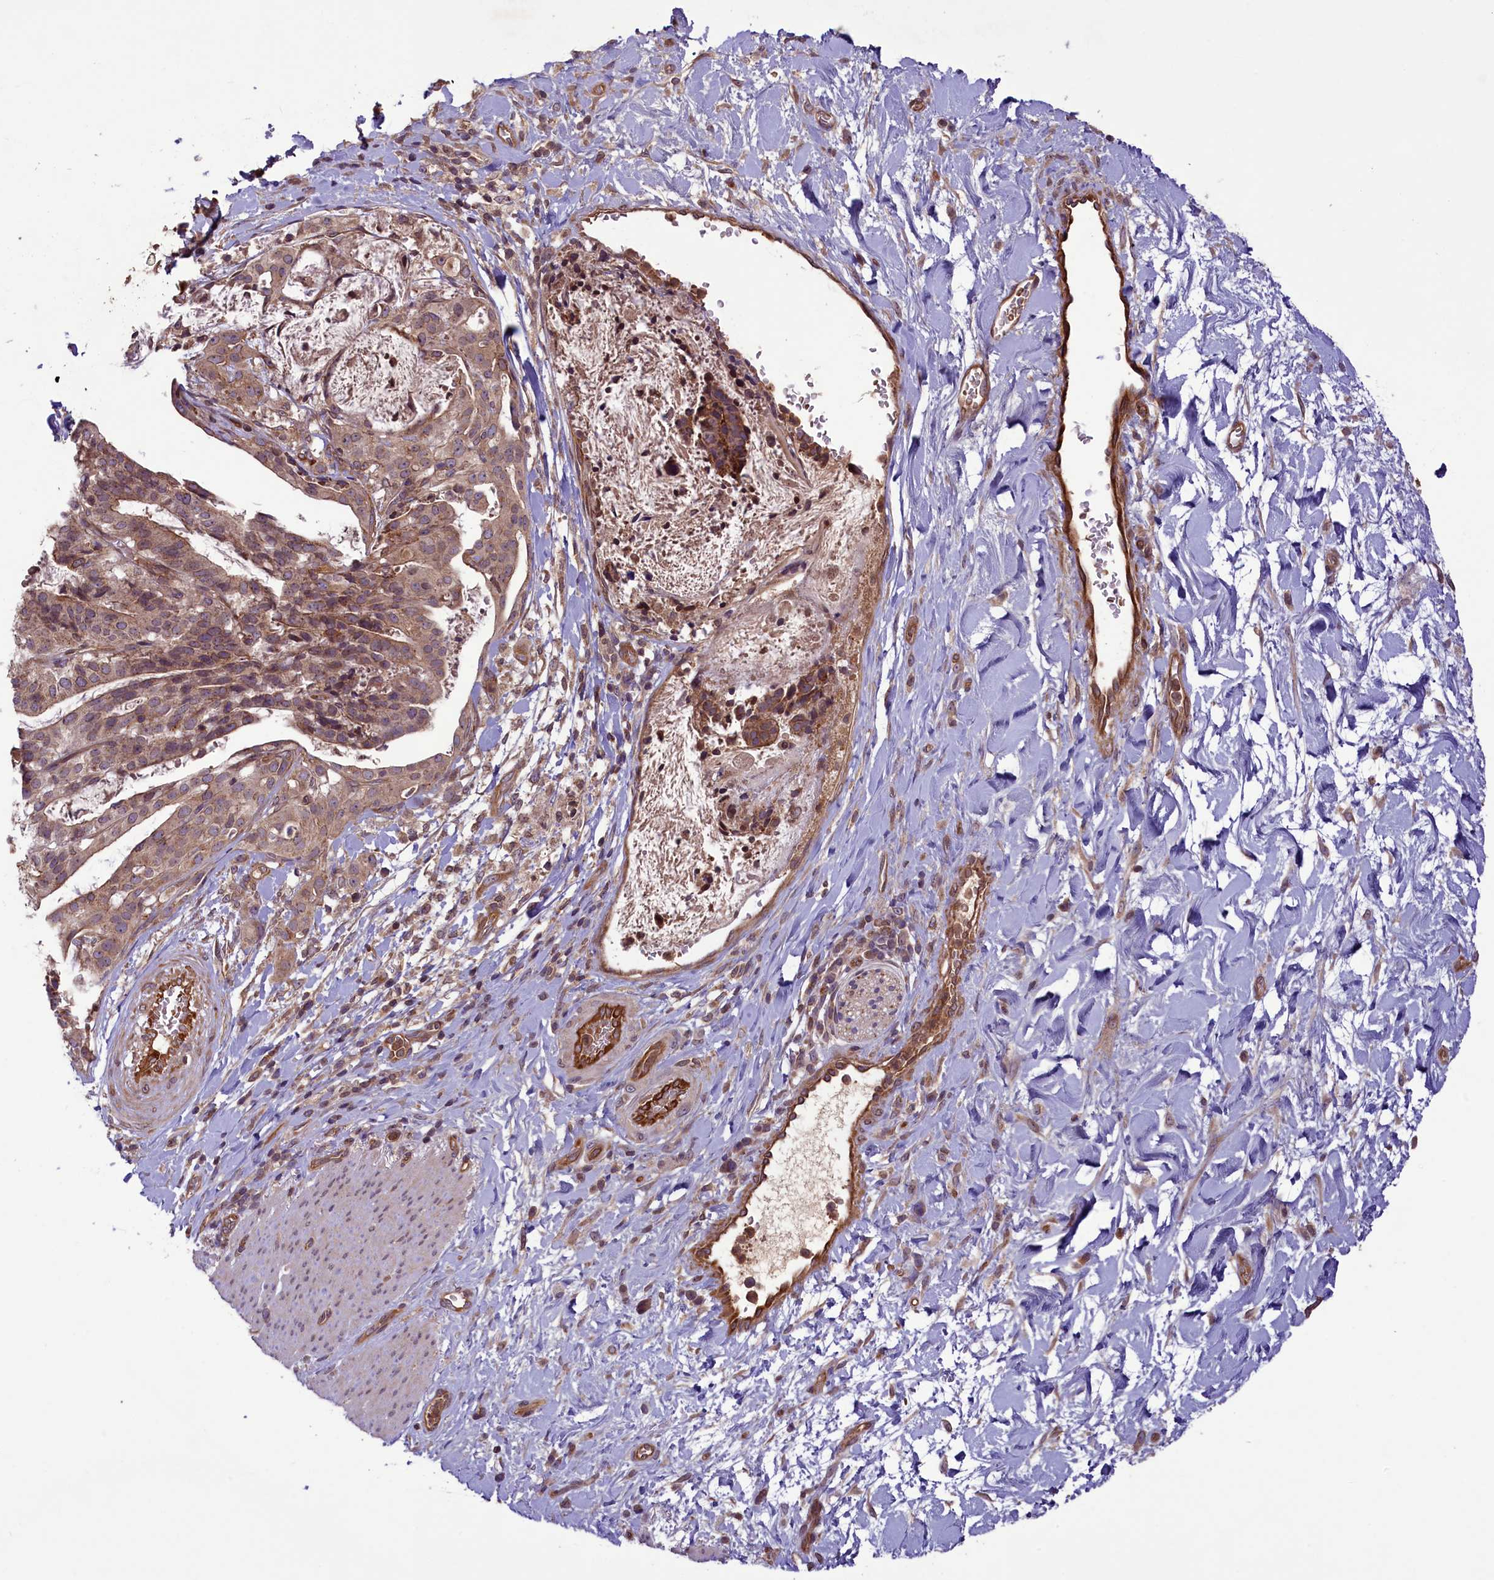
{"staining": {"intensity": "weak", "quantity": ">75%", "location": "cytoplasmic/membranous"}, "tissue": "stomach cancer", "cell_type": "Tumor cells", "image_type": "cancer", "snomed": [{"axis": "morphology", "description": "Adenocarcinoma, NOS"}, {"axis": "topography", "description": "Stomach"}], "caption": "Human stomach adenocarcinoma stained with a brown dye exhibits weak cytoplasmic/membranous positive expression in approximately >75% of tumor cells.", "gene": "CCDC125", "patient": {"sex": "male", "age": 48}}